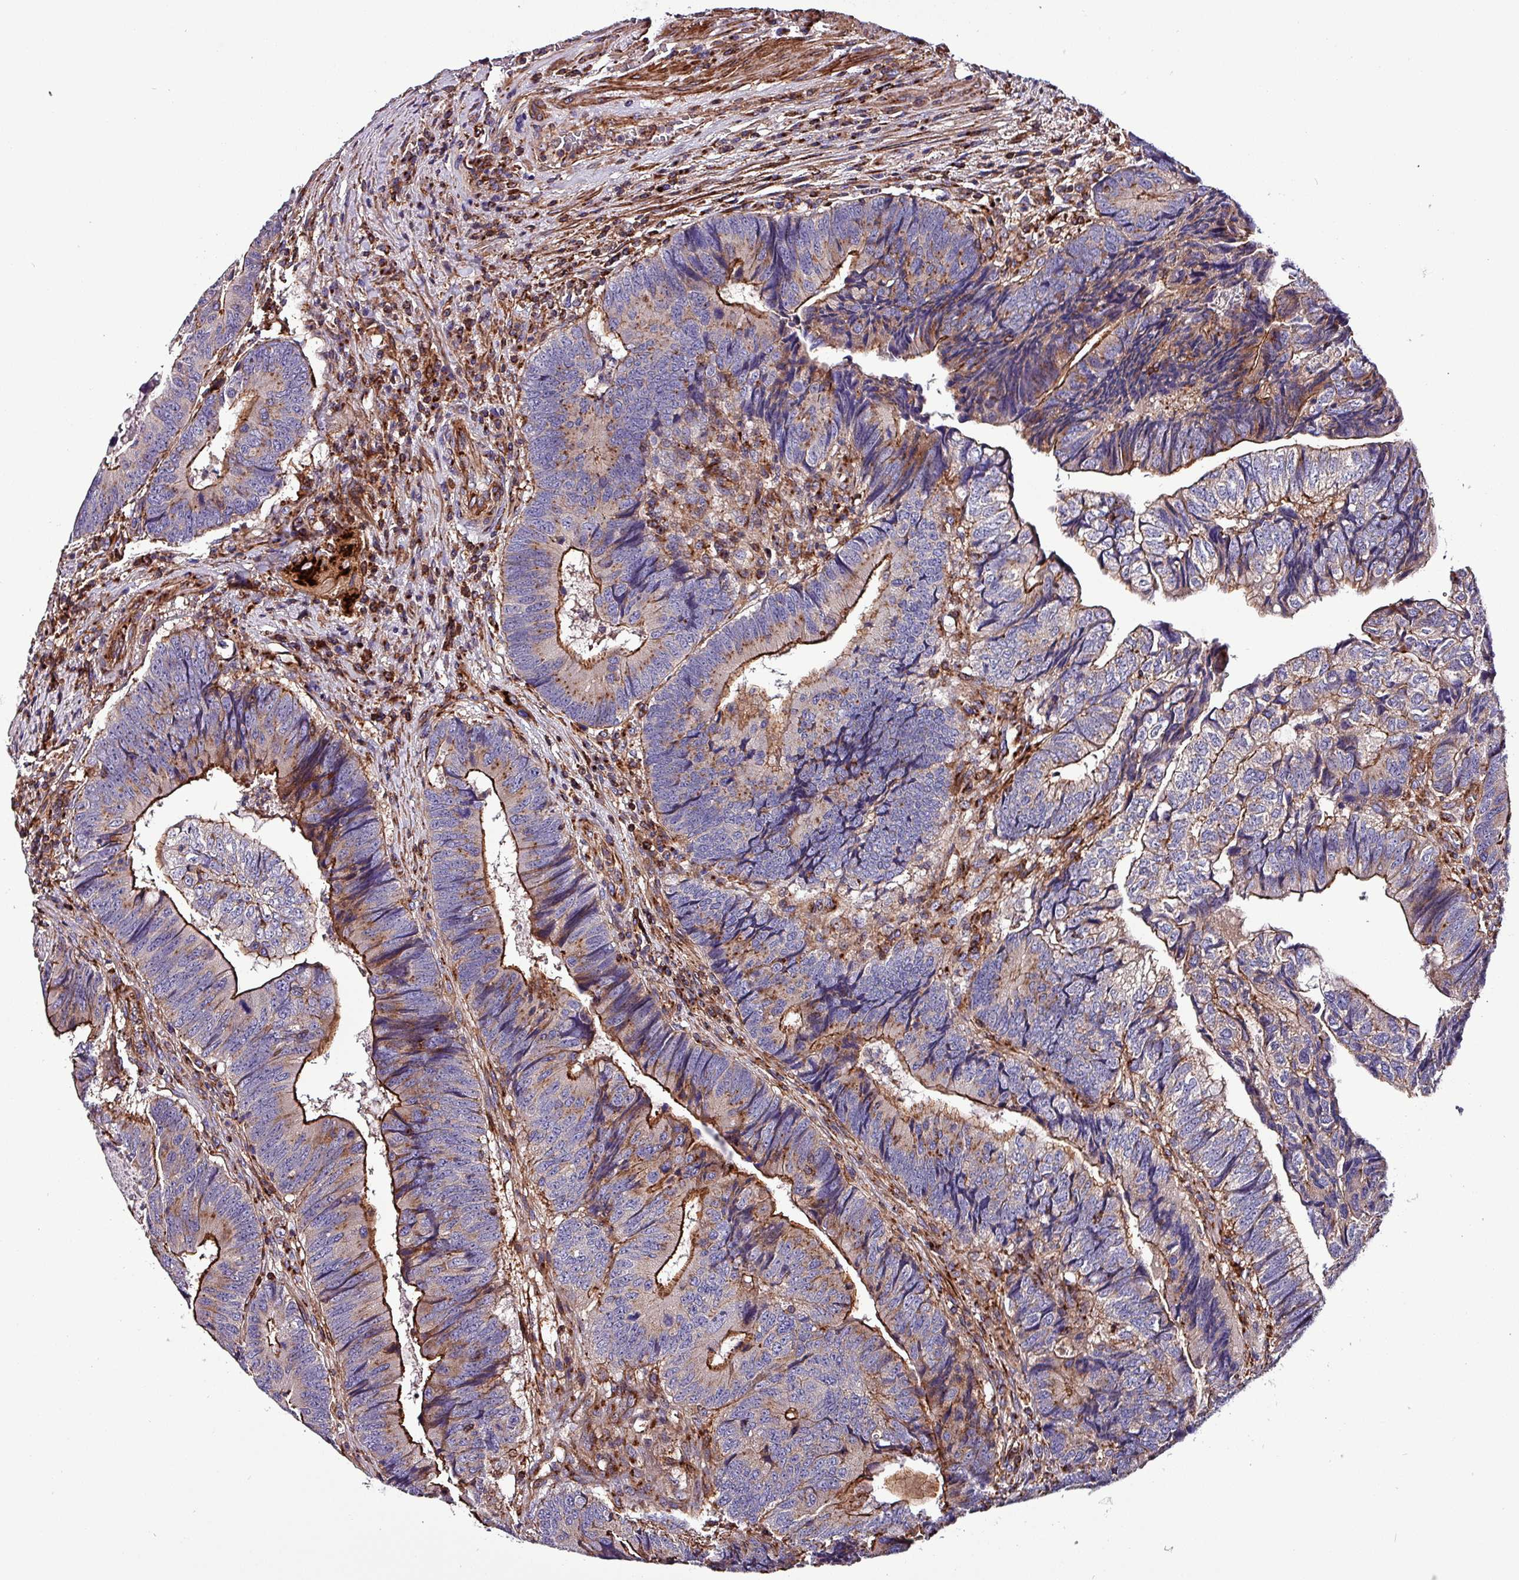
{"staining": {"intensity": "strong", "quantity": "25%-75%", "location": "cytoplasmic/membranous"}, "tissue": "colorectal cancer", "cell_type": "Tumor cells", "image_type": "cancer", "snomed": [{"axis": "morphology", "description": "Adenocarcinoma, NOS"}, {"axis": "topography", "description": "Colon"}], "caption": "Protein analysis of colorectal cancer tissue displays strong cytoplasmic/membranous staining in about 25%-75% of tumor cells.", "gene": "VAMP4", "patient": {"sex": "female", "age": 67}}